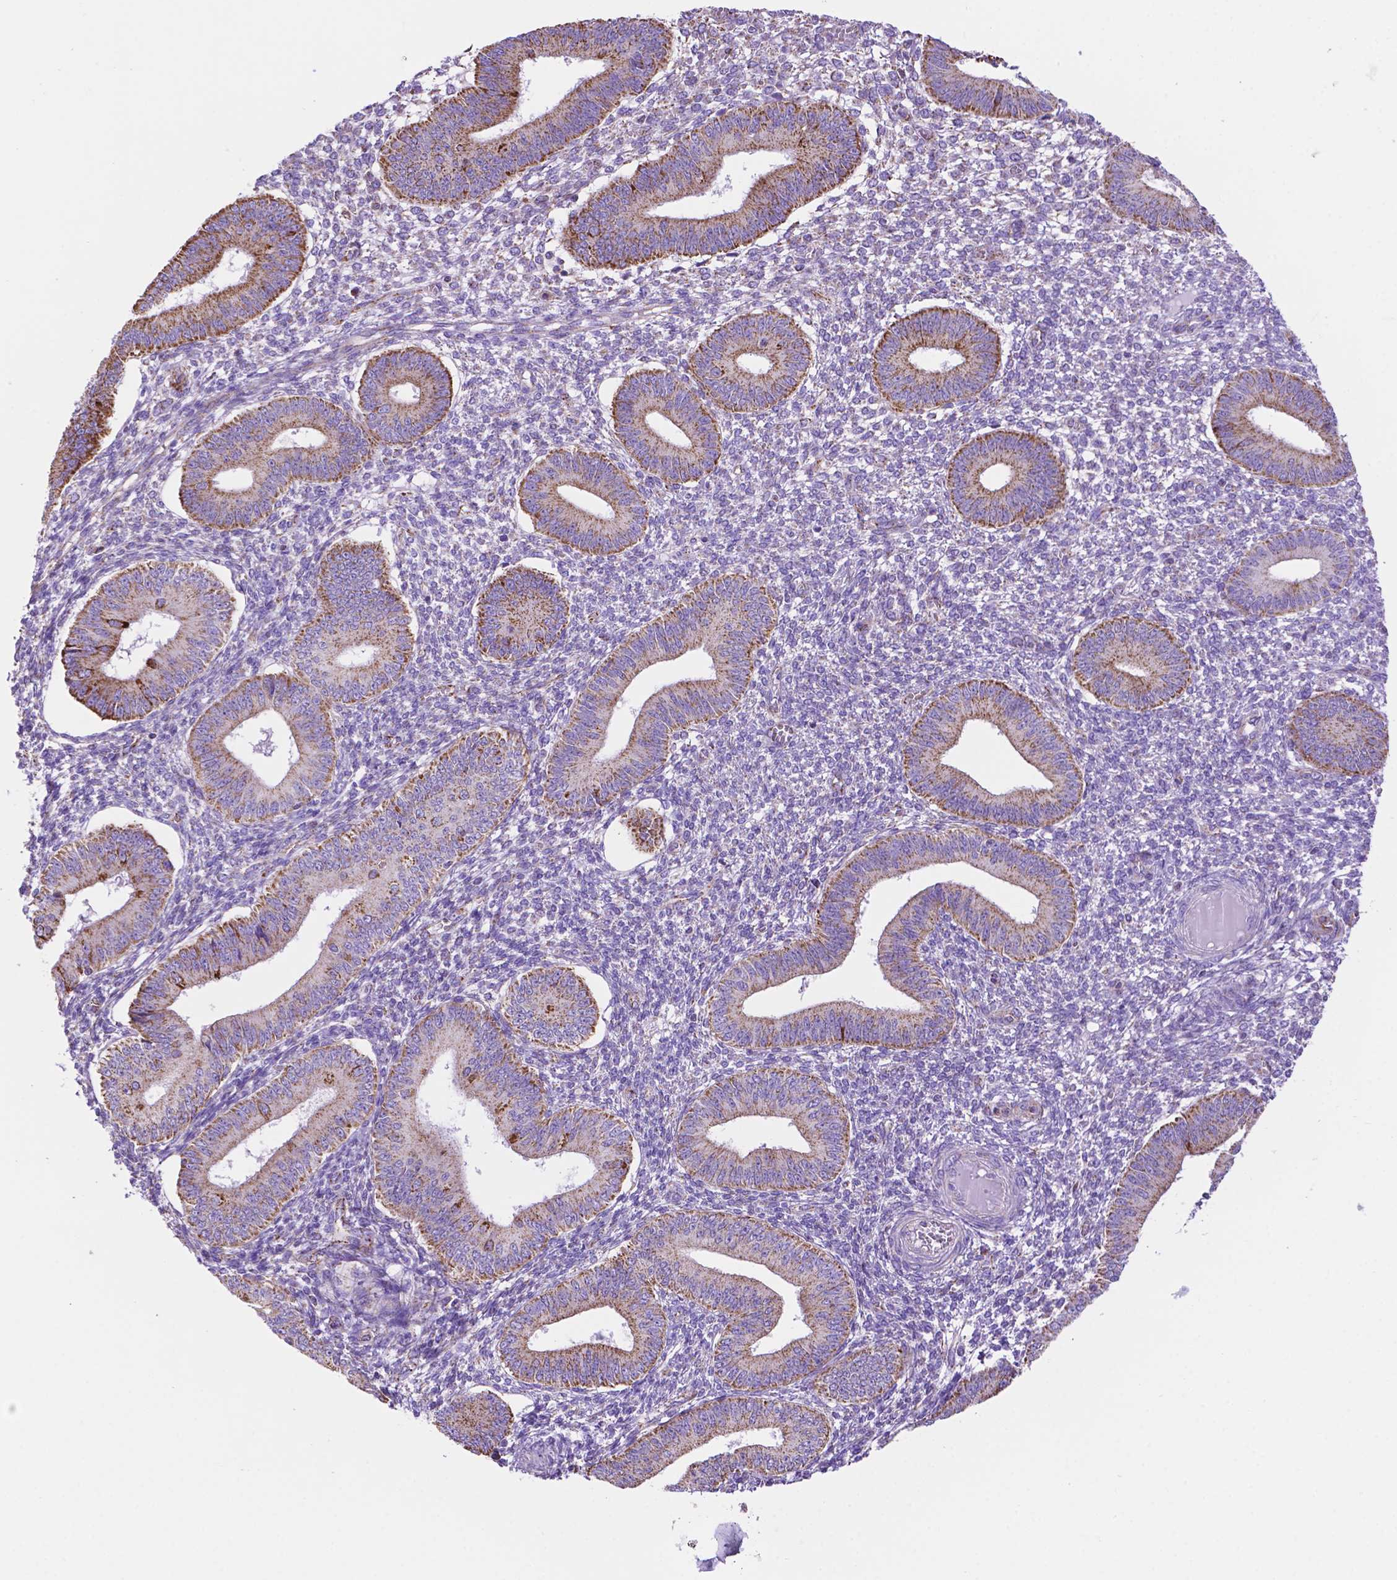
{"staining": {"intensity": "negative", "quantity": "none", "location": "none"}, "tissue": "endometrium", "cell_type": "Cells in endometrial stroma", "image_type": "normal", "snomed": [{"axis": "morphology", "description": "Normal tissue, NOS"}, {"axis": "topography", "description": "Endometrium"}], "caption": "Immunohistochemistry image of unremarkable human endometrium stained for a protein (brown), which demonstrates no positivity in cells in endometrial stroma. Brightfield microscopy of immunohistochemistry (IHC) stained with DAB (3,3'-diaminobenzidine) (brown) and hematoxylin (blue), captured at high magnification.", "gene": "GDPD5", "patient": {"sex": "female", "age": 42}}